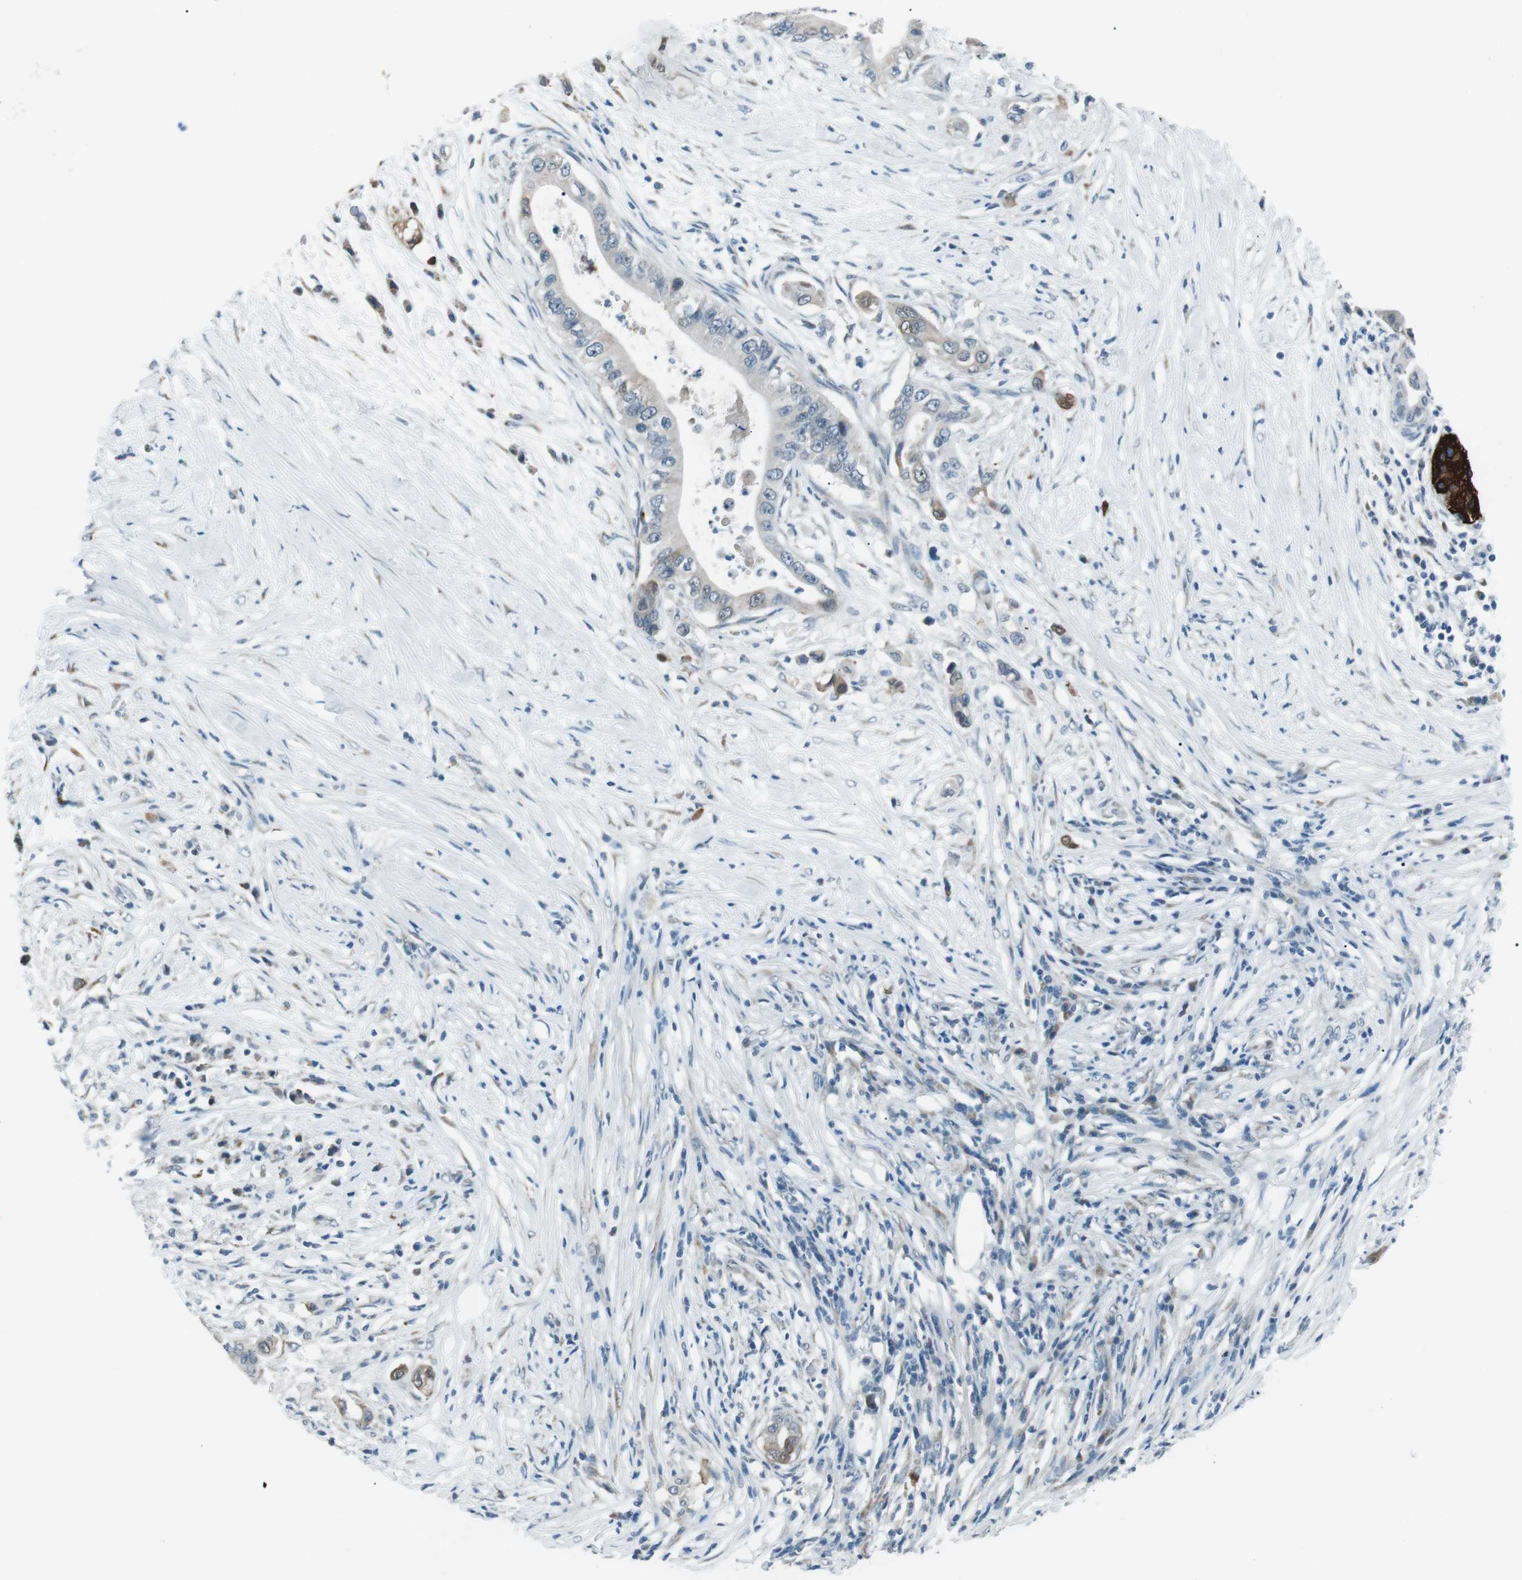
{"staining": {"intensity": "negative", "quantity": "none", "location": "none"}, "tissue": "pancreatic cancer", "cell_type": "Tumor cells", "image_type": "cancer", "snomed": [{"axis": "morphology", "description": "Adenocarcinoma, NOS"}, {"axis": "topography", "description": "Pancreas"}], "caption": "Micrograph shows no protein positivity in tumor cells of pancreatic cancer tissue. (DAB (3,3'-diaminobenzidine) IHC, high magnification).", "gene": "SERPINB2", "patient": {"sex": "male", "age": 77}}